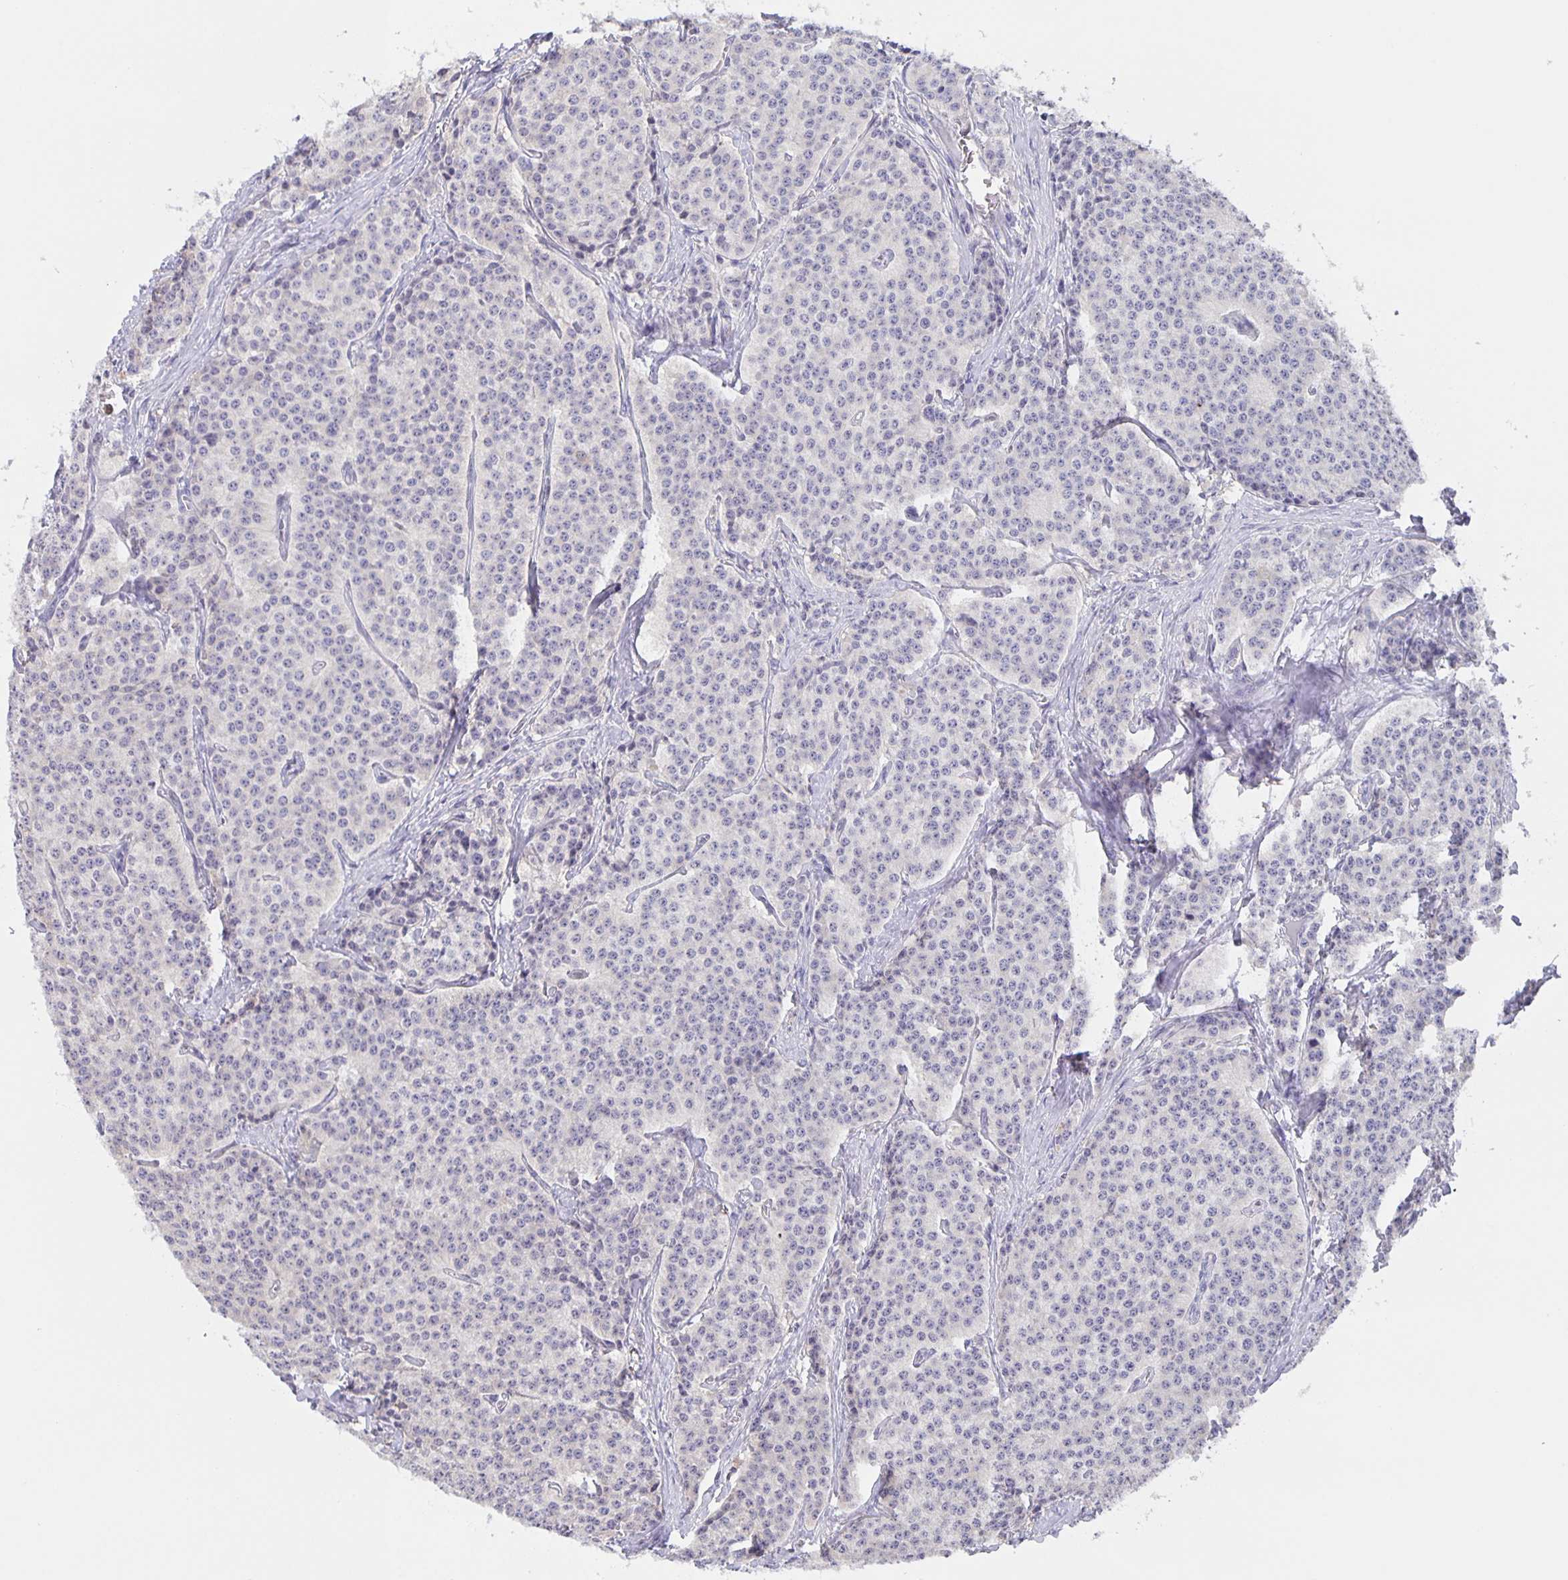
{"staining": {"intensity": "negative", "quantity": "none", "location": "none"}, "tissue": "carcinoid", "cell_type": "Tumor cells", "image_type": "cancer", "snomed": [{"axis": "morphology", "description": "Carcinoid, malignant, NOS"}, {"axis": "topography", "description": "Small intestine"}], "caption": "Immunohistochemistry (IHC) of carcinoid (malignant) shows no positivity in tumor cells. Nuclei are stained in blue.", "gene": "MARCHF6", "patient": {"sex": "female", "age": 64}}